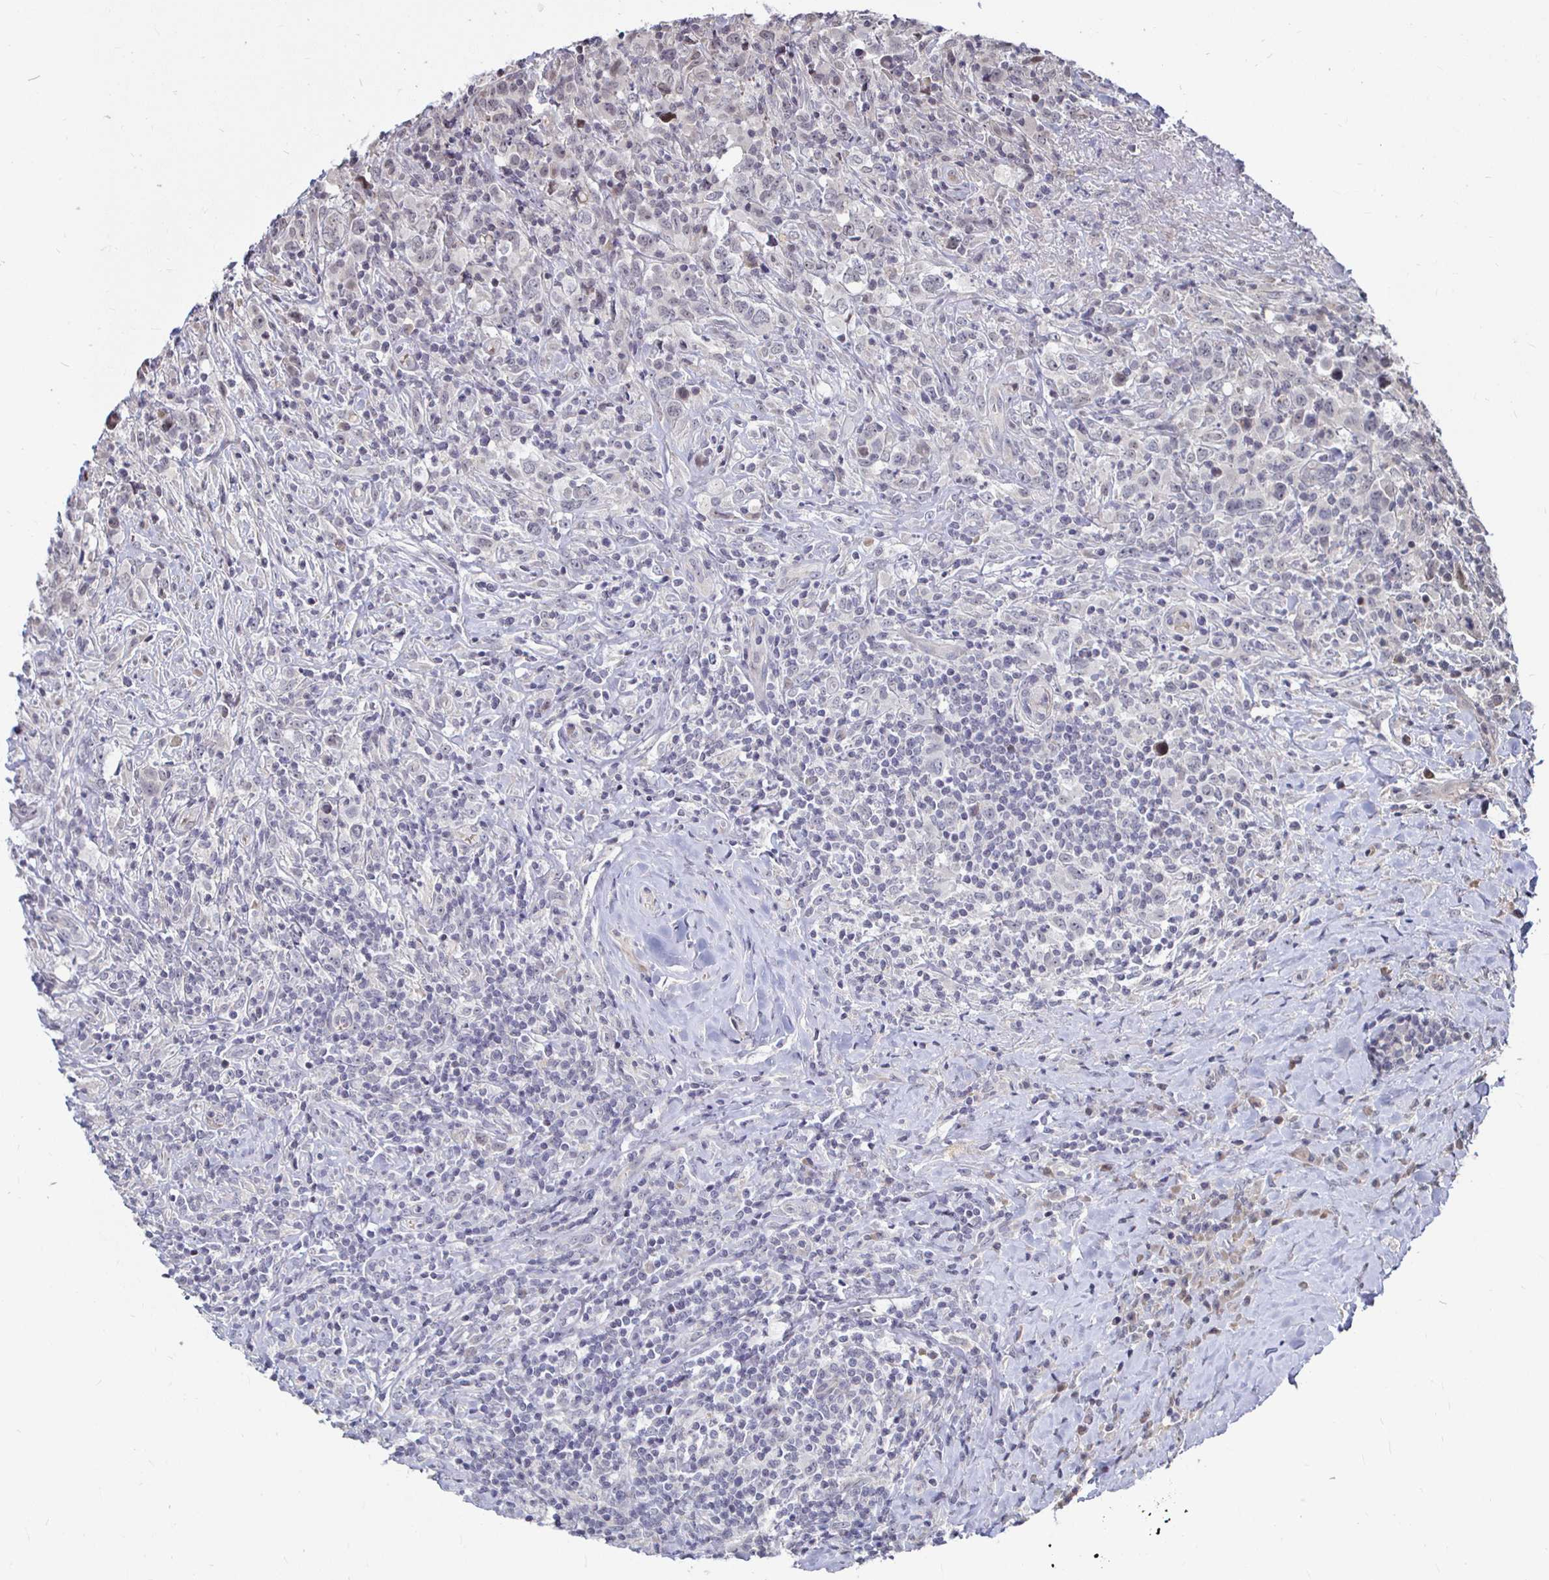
{"staining": {"intensity": "negative", "quantity": "none", "location": "none"}, "tissue": "lymphoma", "cell_type": "Tumor cells", "image_type": "cancer", "snomed": [{"axis": "morphology", "description": "Hodgkin's disease, NOS"}, {"axis": "topography", "description": "Lymph node"}], "caption": "Protein analysis of lymphoma demonstrates no significant expression in tumor cells.", "gene": "CAPN11", "patient": {"sex": "female", "age": 18}}